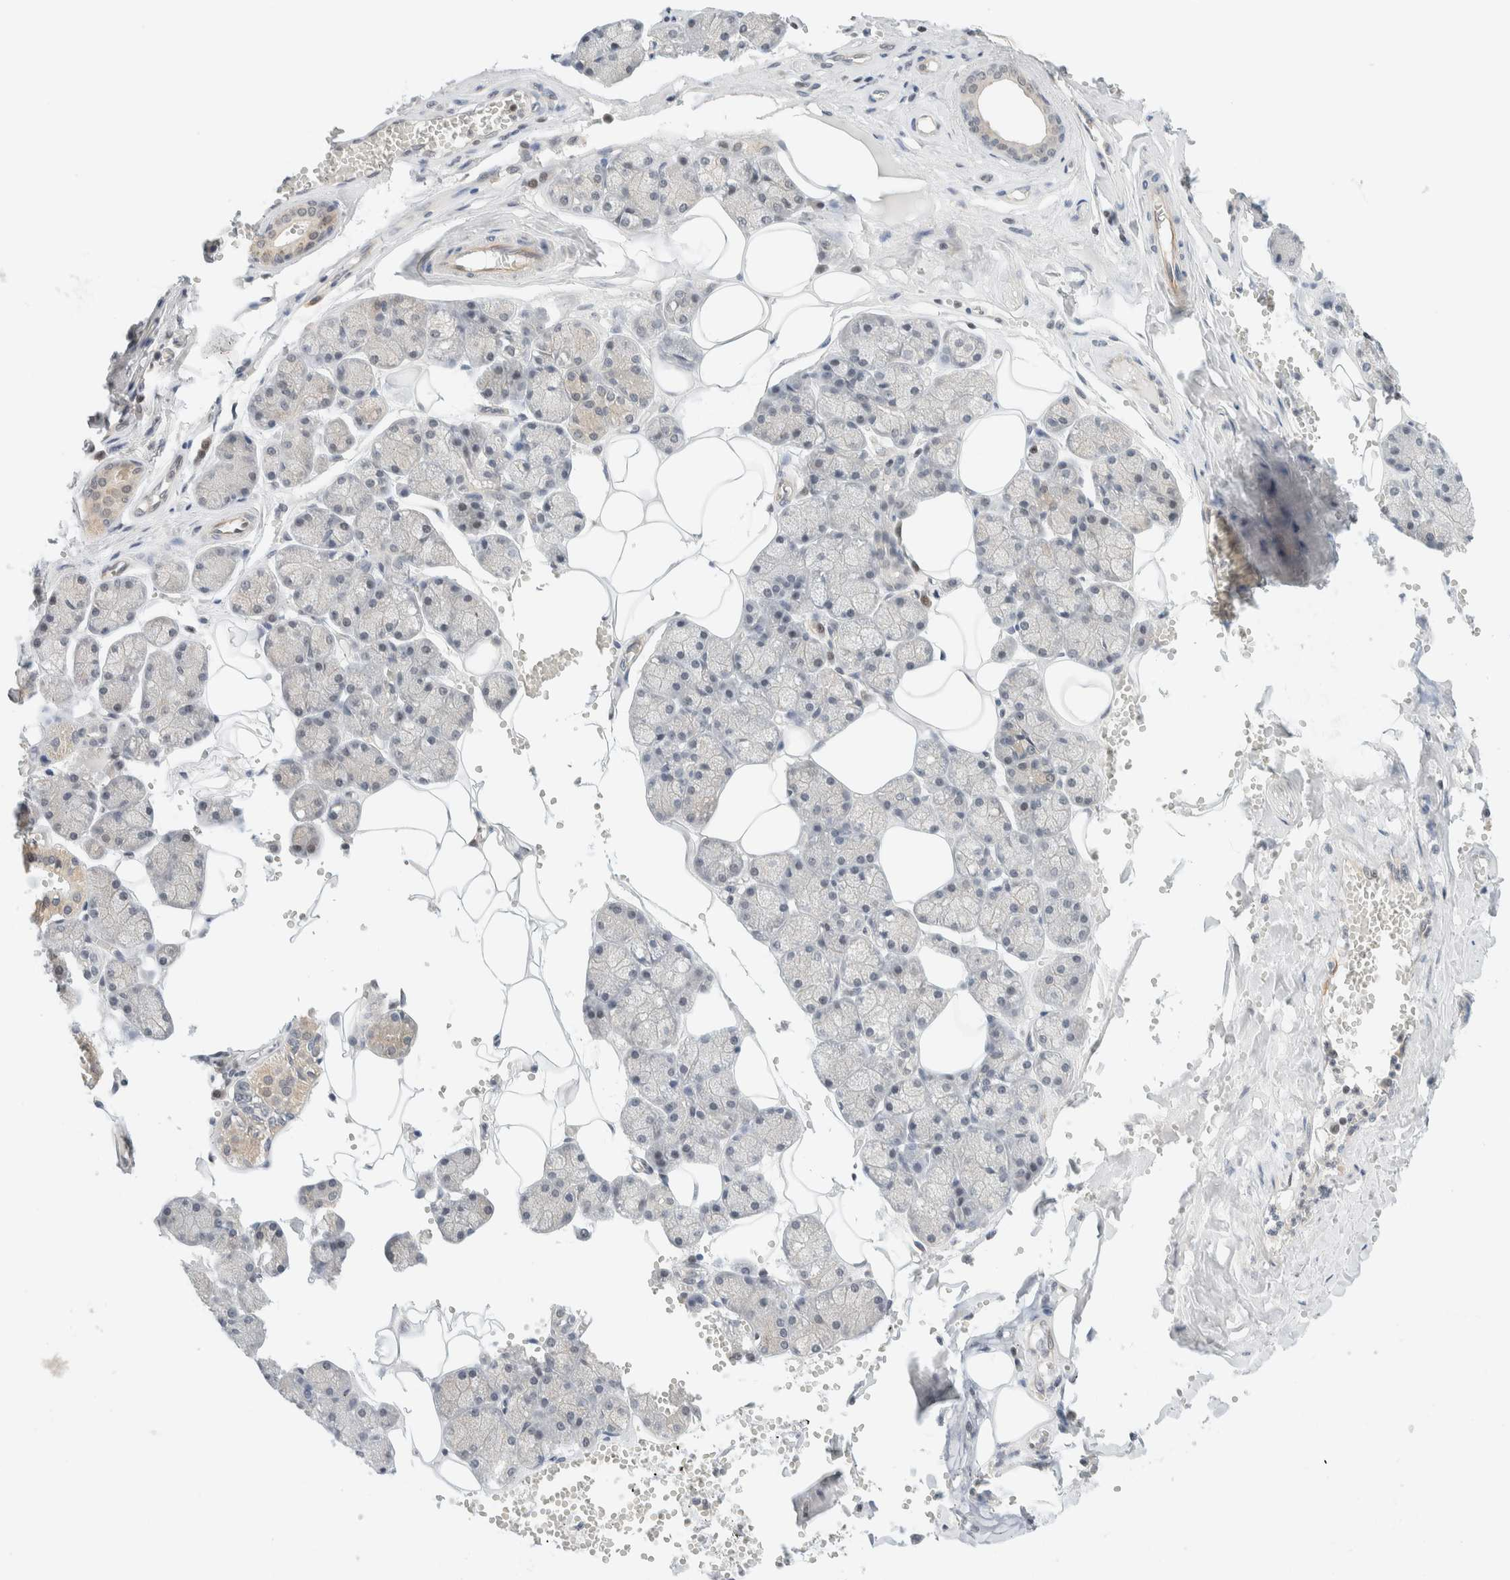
{"staining": {"intensity": "weak", "quantity": ">75%", "location": "cytoplasmic/membranous"}, "tissue": "salivary gland", "cell_type": "Glandular cells", "image_type": "normal", "snomed": [{"axis": "morphology", "description": "Normal tissue, NOS"}, {"axis": "topography", "description": "Salivary gland"}], "caption": "This is an image of IHC staining of normal salivary gland, which shows weak staining in the cytoplasmic/membranous of glandular cells.", "gene": "C8orf76", "patient": {"sex": "male", "age": 62}}